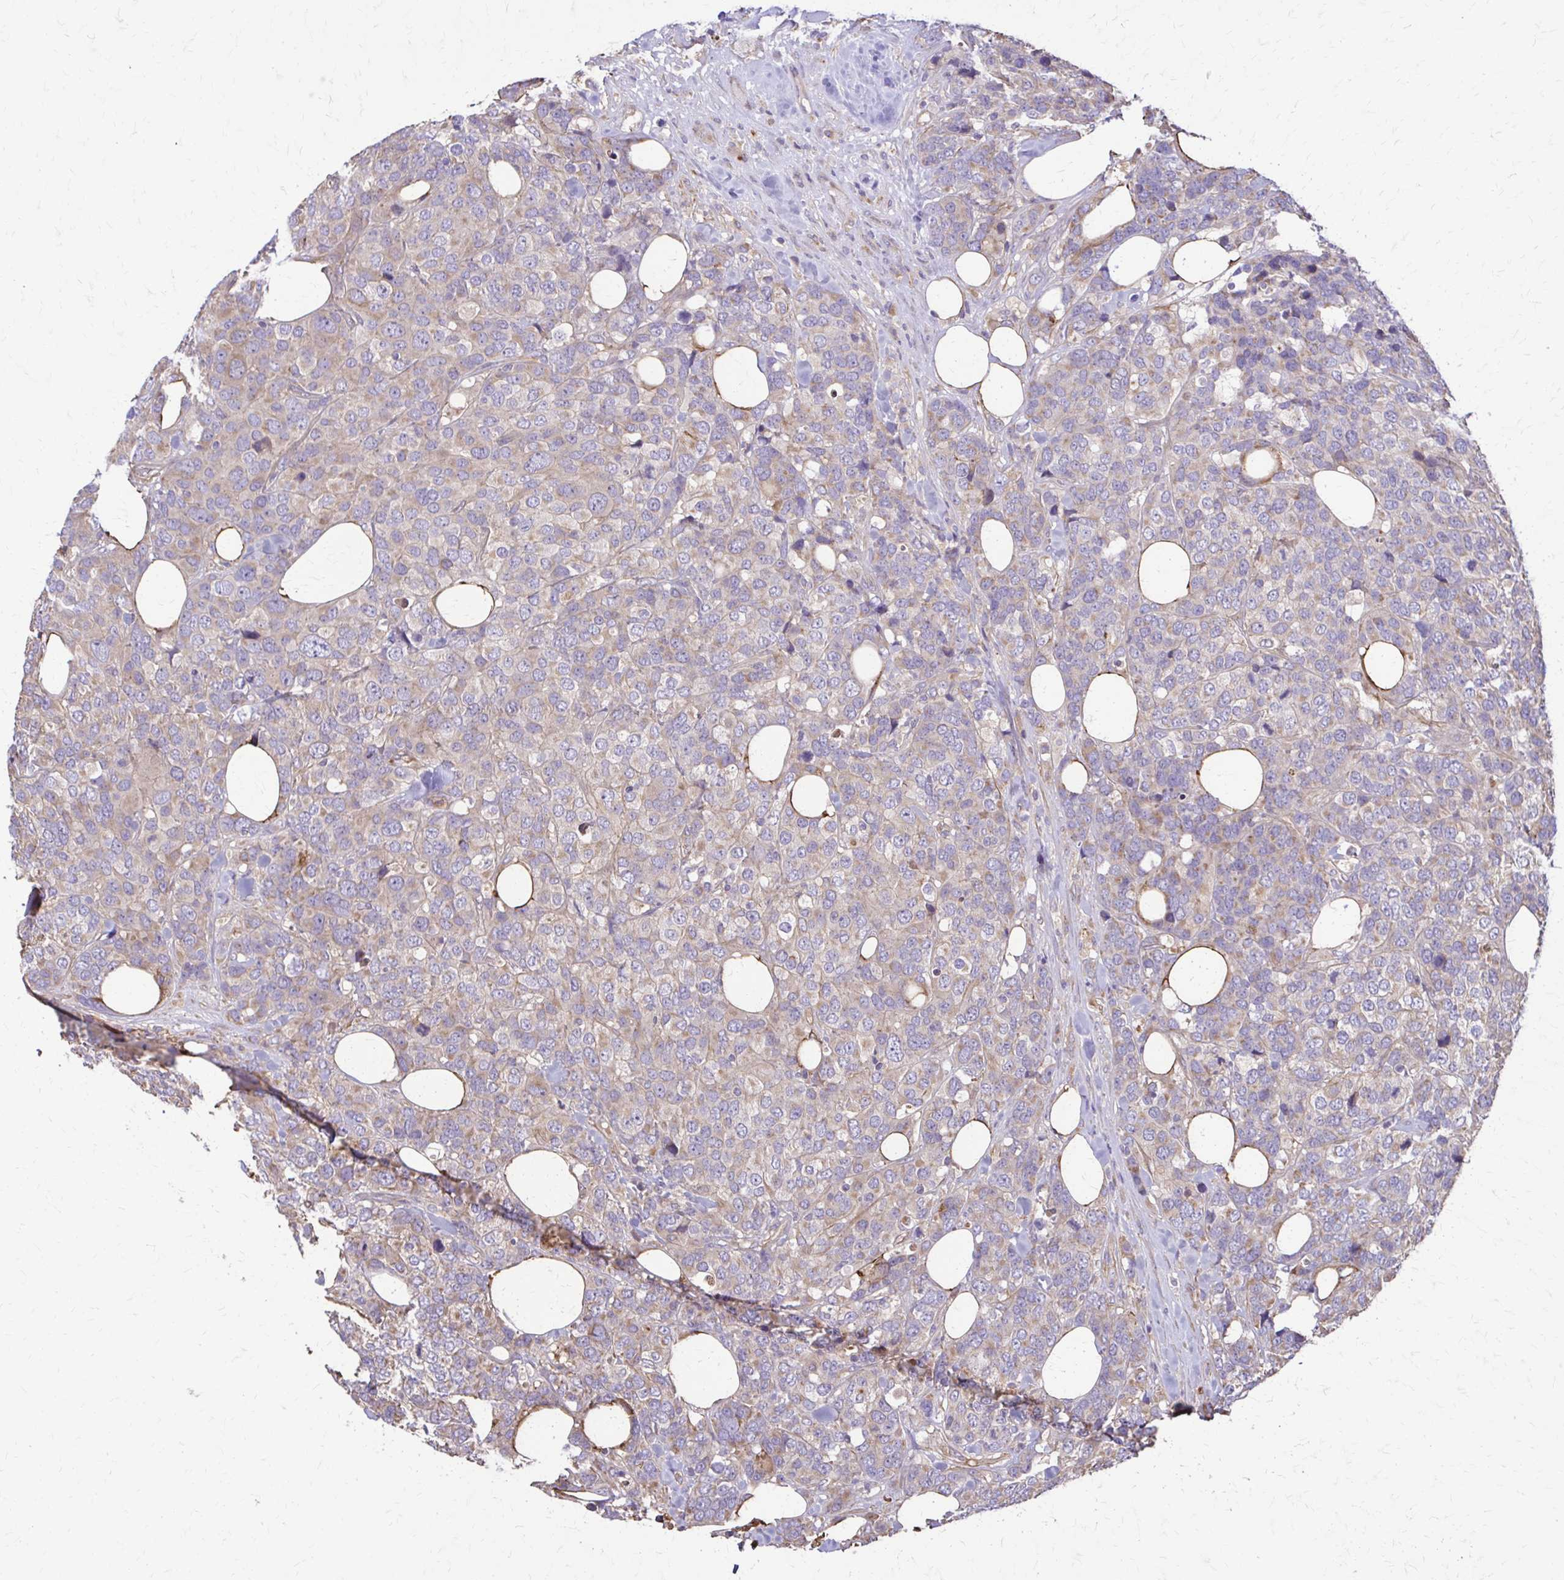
{"staining": {"intensity": "weak", "quantity": "<25%", "location": "cytoplasmic/membranous"}, "tissue": "breast cancer", "cell_type": "Tumor cells", "image_type": "cancer", "snomed": [{"axis": "morphology", "description": "Lobular carcinoma"}, {"axis": "topography", "description": "Breast"}], "caption": "Human breast lobular carcinoma stained for a protein using immunohistochemistry exhibits no expression in tumor cells.", "gene": "DSP", "patient": {"sex": "female", "age": 59}}